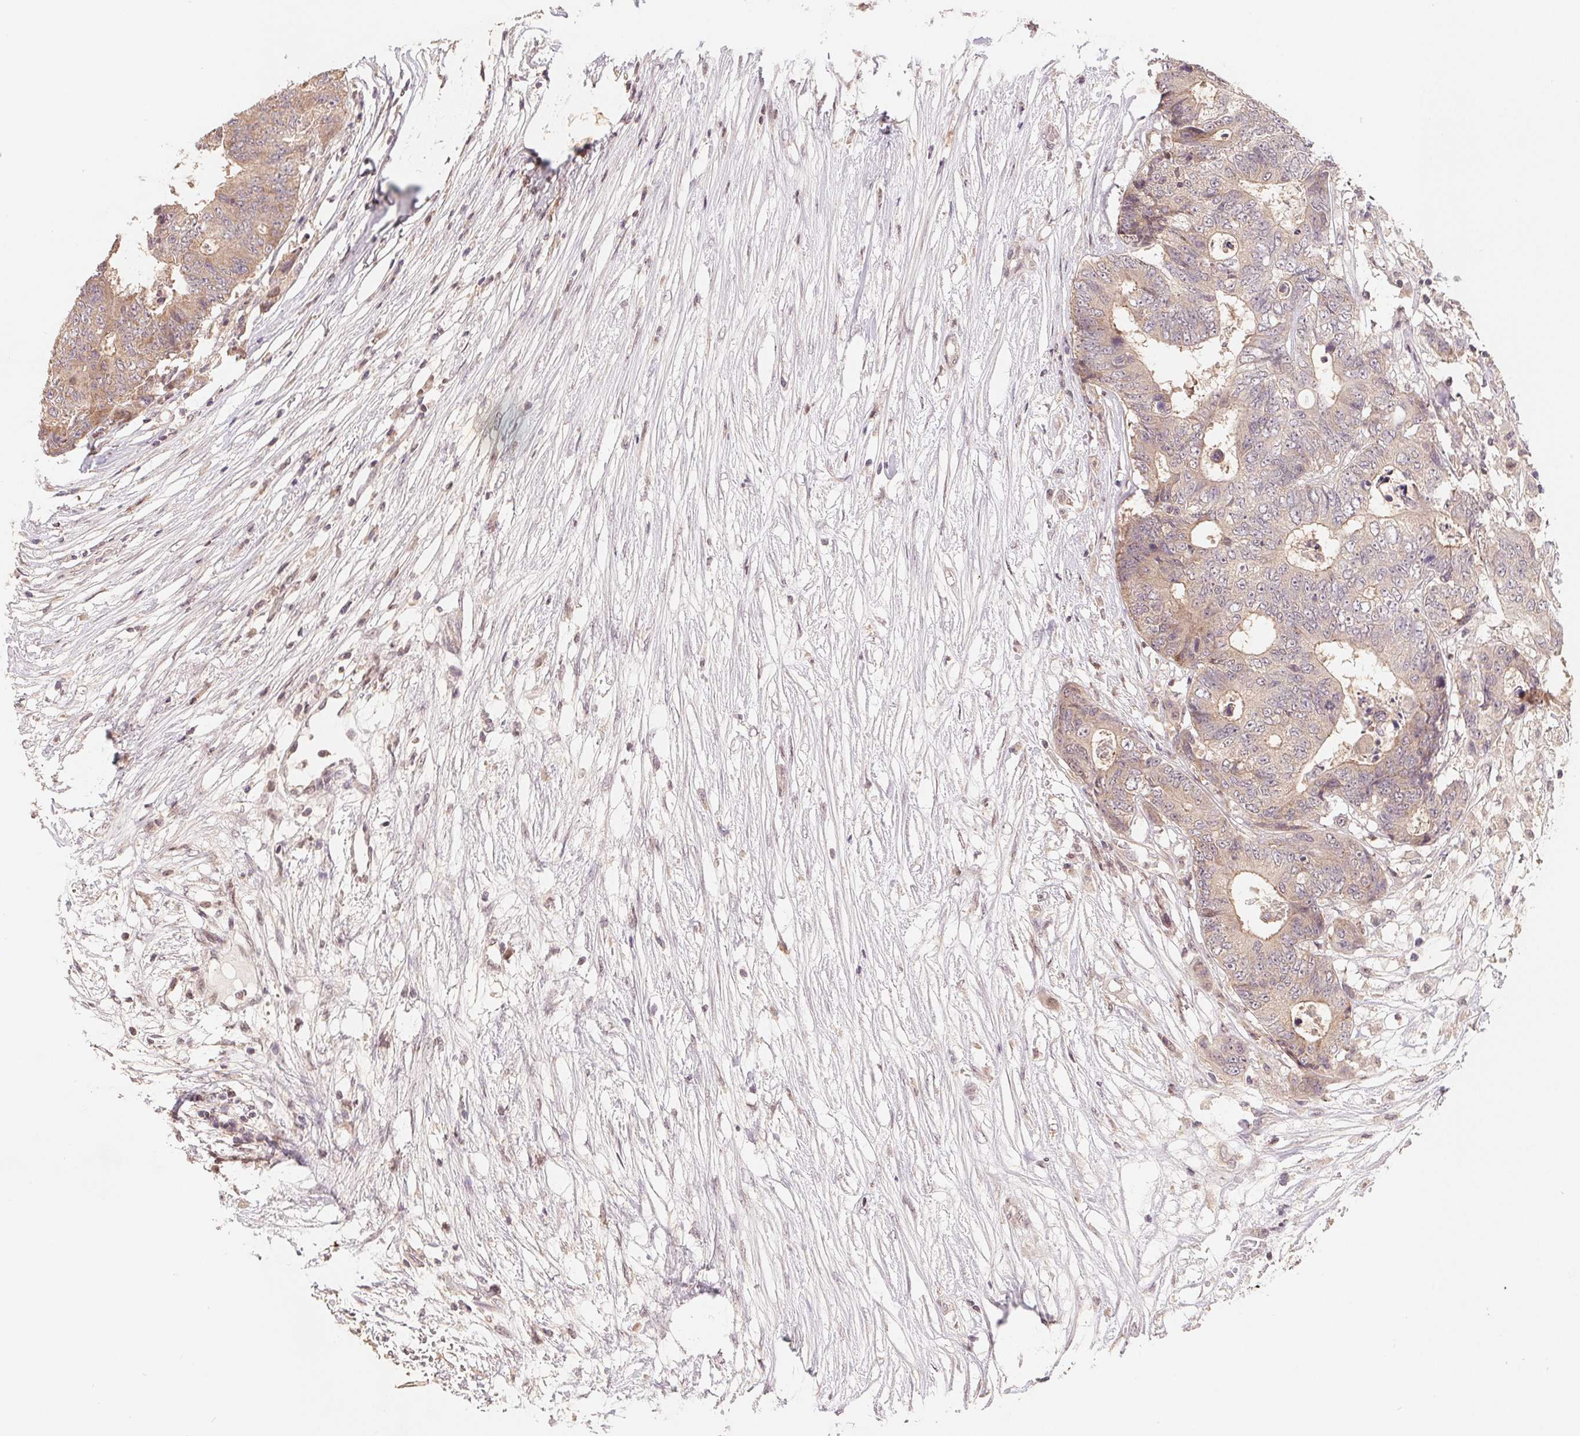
{"staining": {"intensity": "weak", "quantity": ">75%", "location": "cytoplasmic/membranous"}, "tissue": "colorectal cancer", "cell_type": "Tumor cells", "image_type": "cancer", "snomed": [{"axis": "morphology", "description": "Adenocarcinoma, NOS"}, {"axis": "topography", "description": "Colon"}], "caption": "IHC photomicrograph of neoplastic tissue: human colorectal adenocarcinoma stained using immunohistochemistry exhibits low levels of weak protein expression localized specifically in the cytoplasmic/membranous of tumor cells, appearing as a cytoplasmic/membranous brown color.", "gene": "HMGN3", "patient": {"sex": "female", "age": 48}}